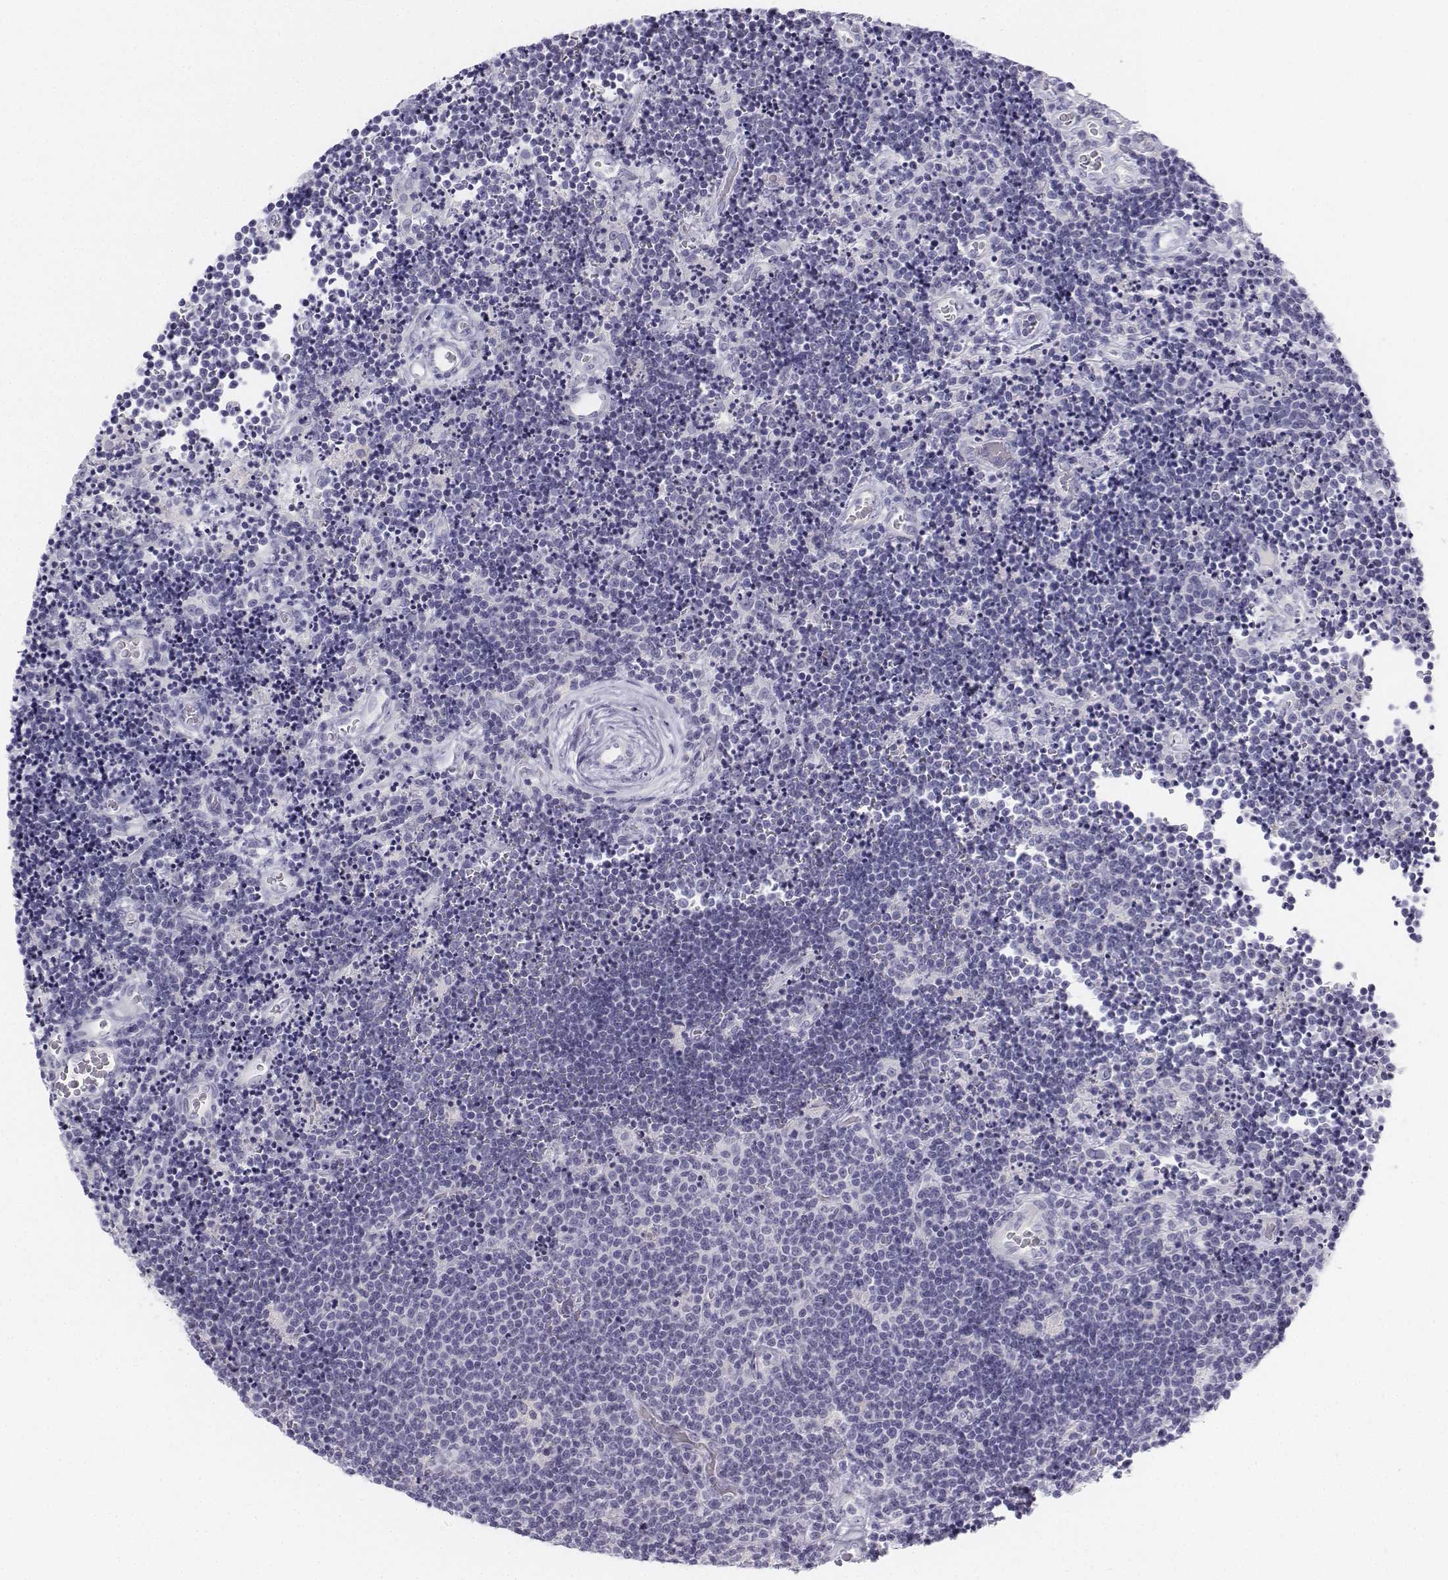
{"staining": {"intensity": "negative", "quantity": "none", "location": "none"}, "tissue": "lymphoma", "cell_type": "Tumor cells", "image_type": "cancer", "snomed": [{"axis": "morphology", "description": "Malignant lymphoma, non-Hodgkin's type, Low grade"}, {"axis": "topography", "description": "Brain"}], "caption": "Tumor cells show no significant protein positivity in malignant lymphoma, non-Hodgkin's type (low-grade). The staining was performed using DAB to visualize the protein expression in brown, while the nuclei were stained in blue with hematoxylin (Magnification: 20x).", "gene": "TH", "patient": {"sex": "female", "age": 66}}